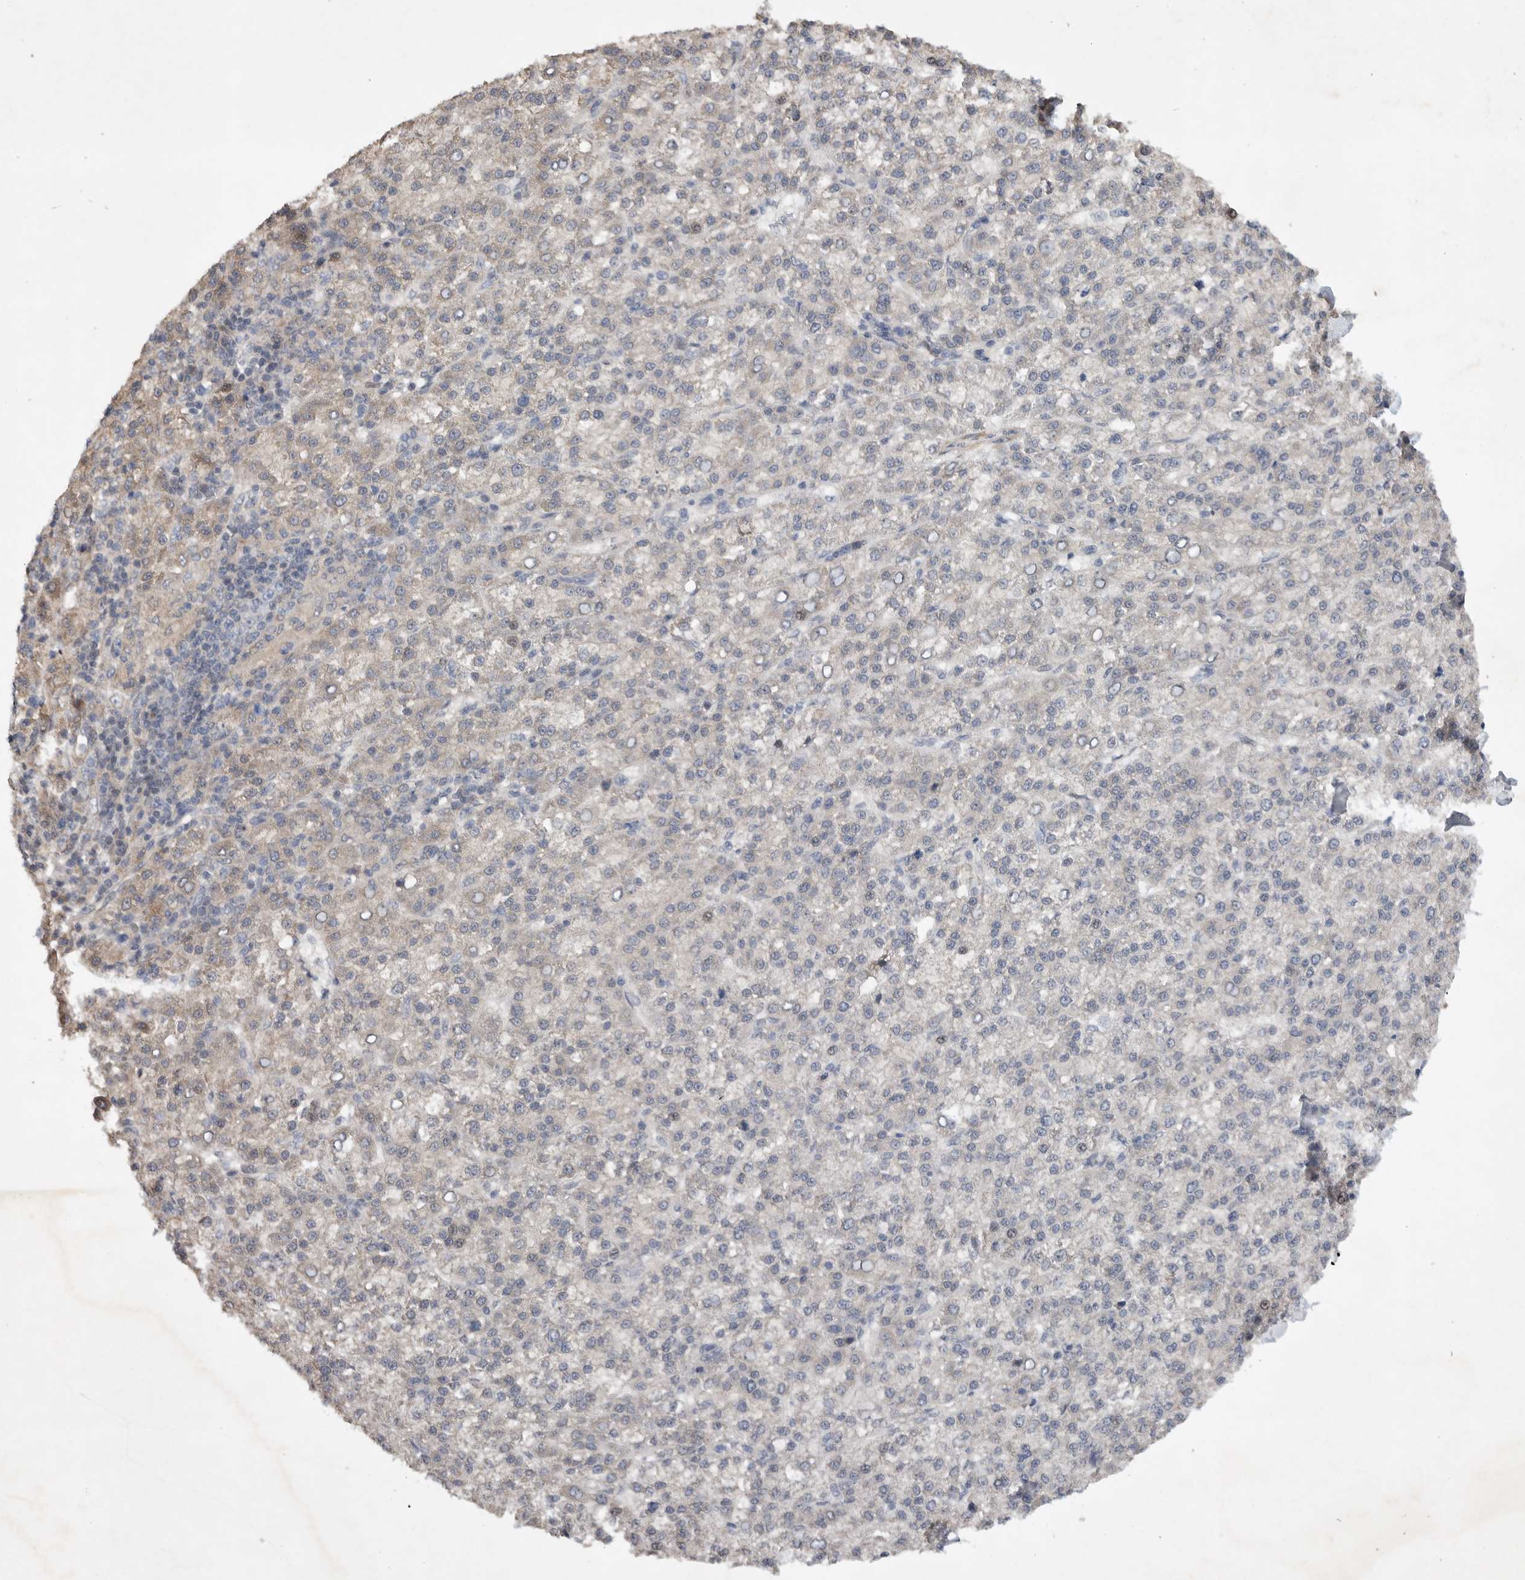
{"staining": {"intensity": "negative", "quantity": "none", "location": "none"}, "tissue": "liver cancer", "cell_type": "Tumor cells", "image_type": "cancer", "snomed": [{"axis": "morphology", "description": "Carcinoma, Hepatocellular, NOS"}, {"axis": "topography", "description": "Liver"}], "caption": "Image shows no protein expression in tumor cells of liver cancer tissue.", "gene": "EDEM3", "patient": {"sex": "female", "age": 58}}